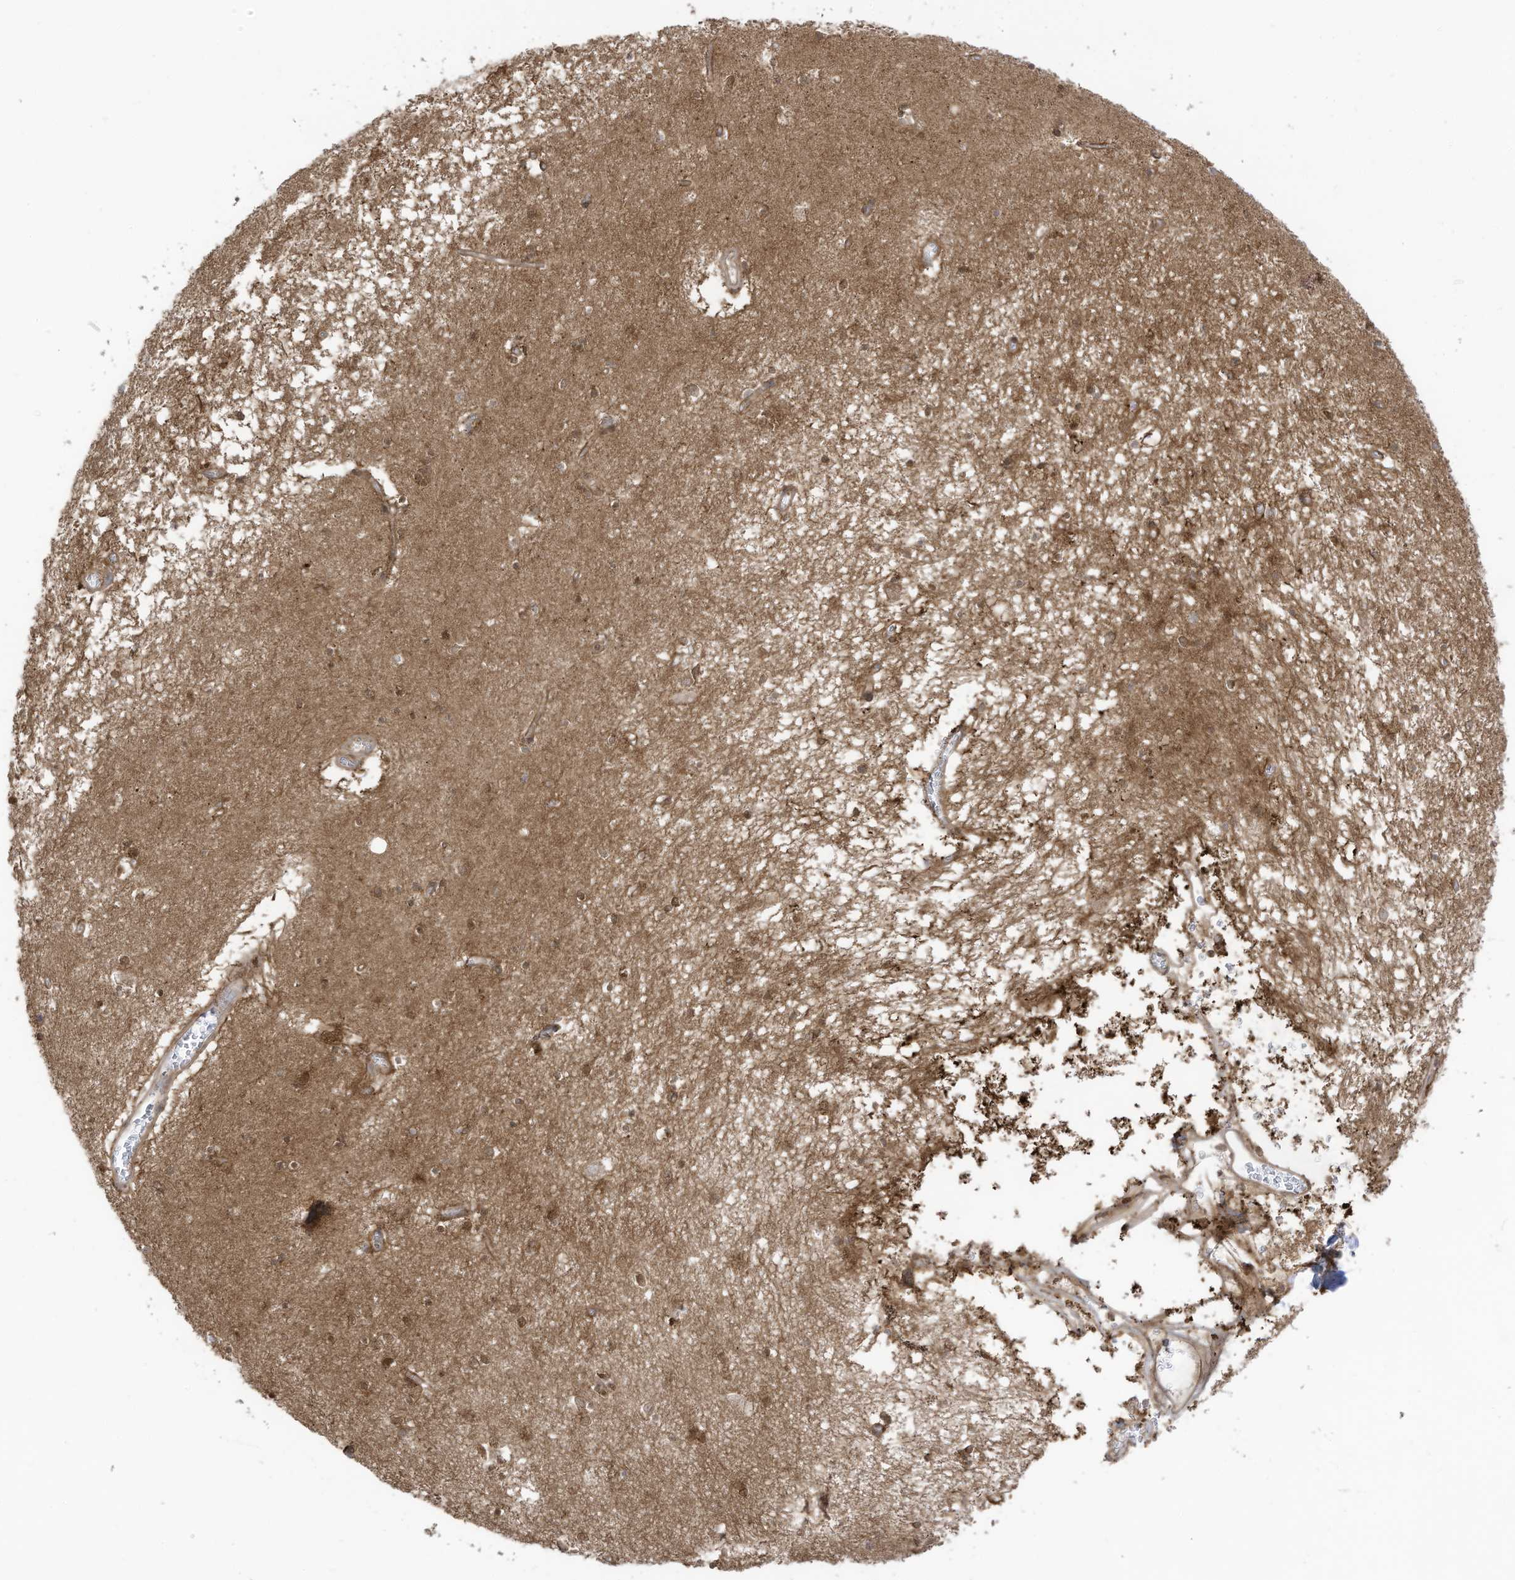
{"staining": {"intensity": "moderate", "quantity": "<25%", "location": "cytoplasmic/membranous"}, "tissue": "hippocampus", "cell_type": "Glial cells", "image_type": "normal", "snomed": [{"axis": "morphology", "description": "Normal tissue, NOS"}, {"axis": "topography", "description": "Hippocampus"}], "caption": "Approximately <25% of glial cells in unremarkable human hippocampus show moderate cytoplasmic/membranous protein expression as visualized by brown immunohistochemical staining.", "gene": "REPS1", "patient": {"sex": "male", "age": 70}}